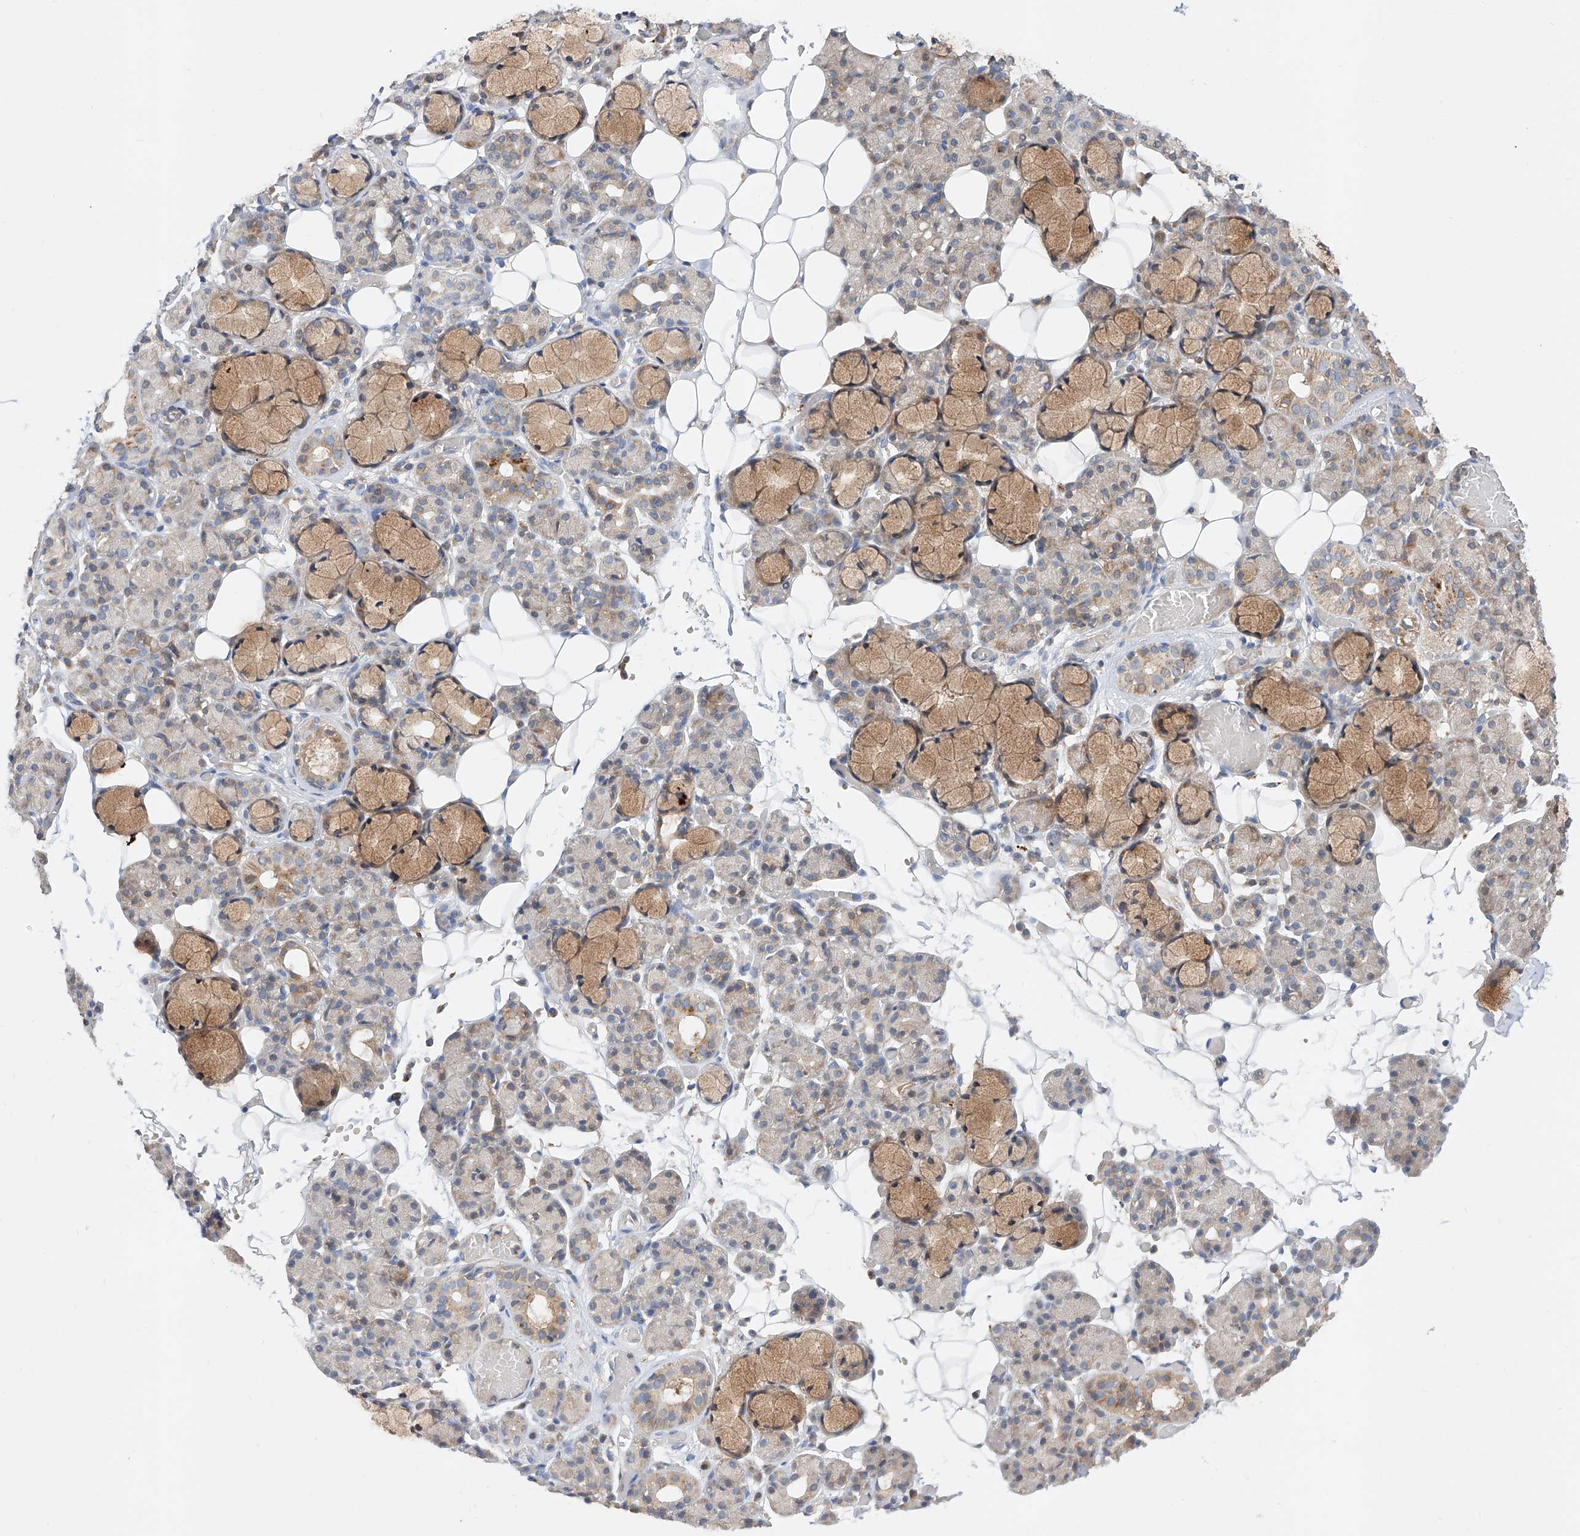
{"staining": {"intensity": "moderate", "quantity": "<25%", "location": "cytoplasmic/membranous"}, "tissue": "salivary gland", "cell_type": "Glandular cells", "image_type": "normal", "snomed": [{"axis": "morphology", "description": "Normal tissue, NOS"}, {"axis": "topography", "description": "Salivary gland"}], "caption": "Salivary gland stained with DAB IHC shows low levels of moderate cytoplasmic/membranous expression in about <25% of glandular cells.", "gene": "DIRAS3", "patient": {"sex": "male", "age": 63}}